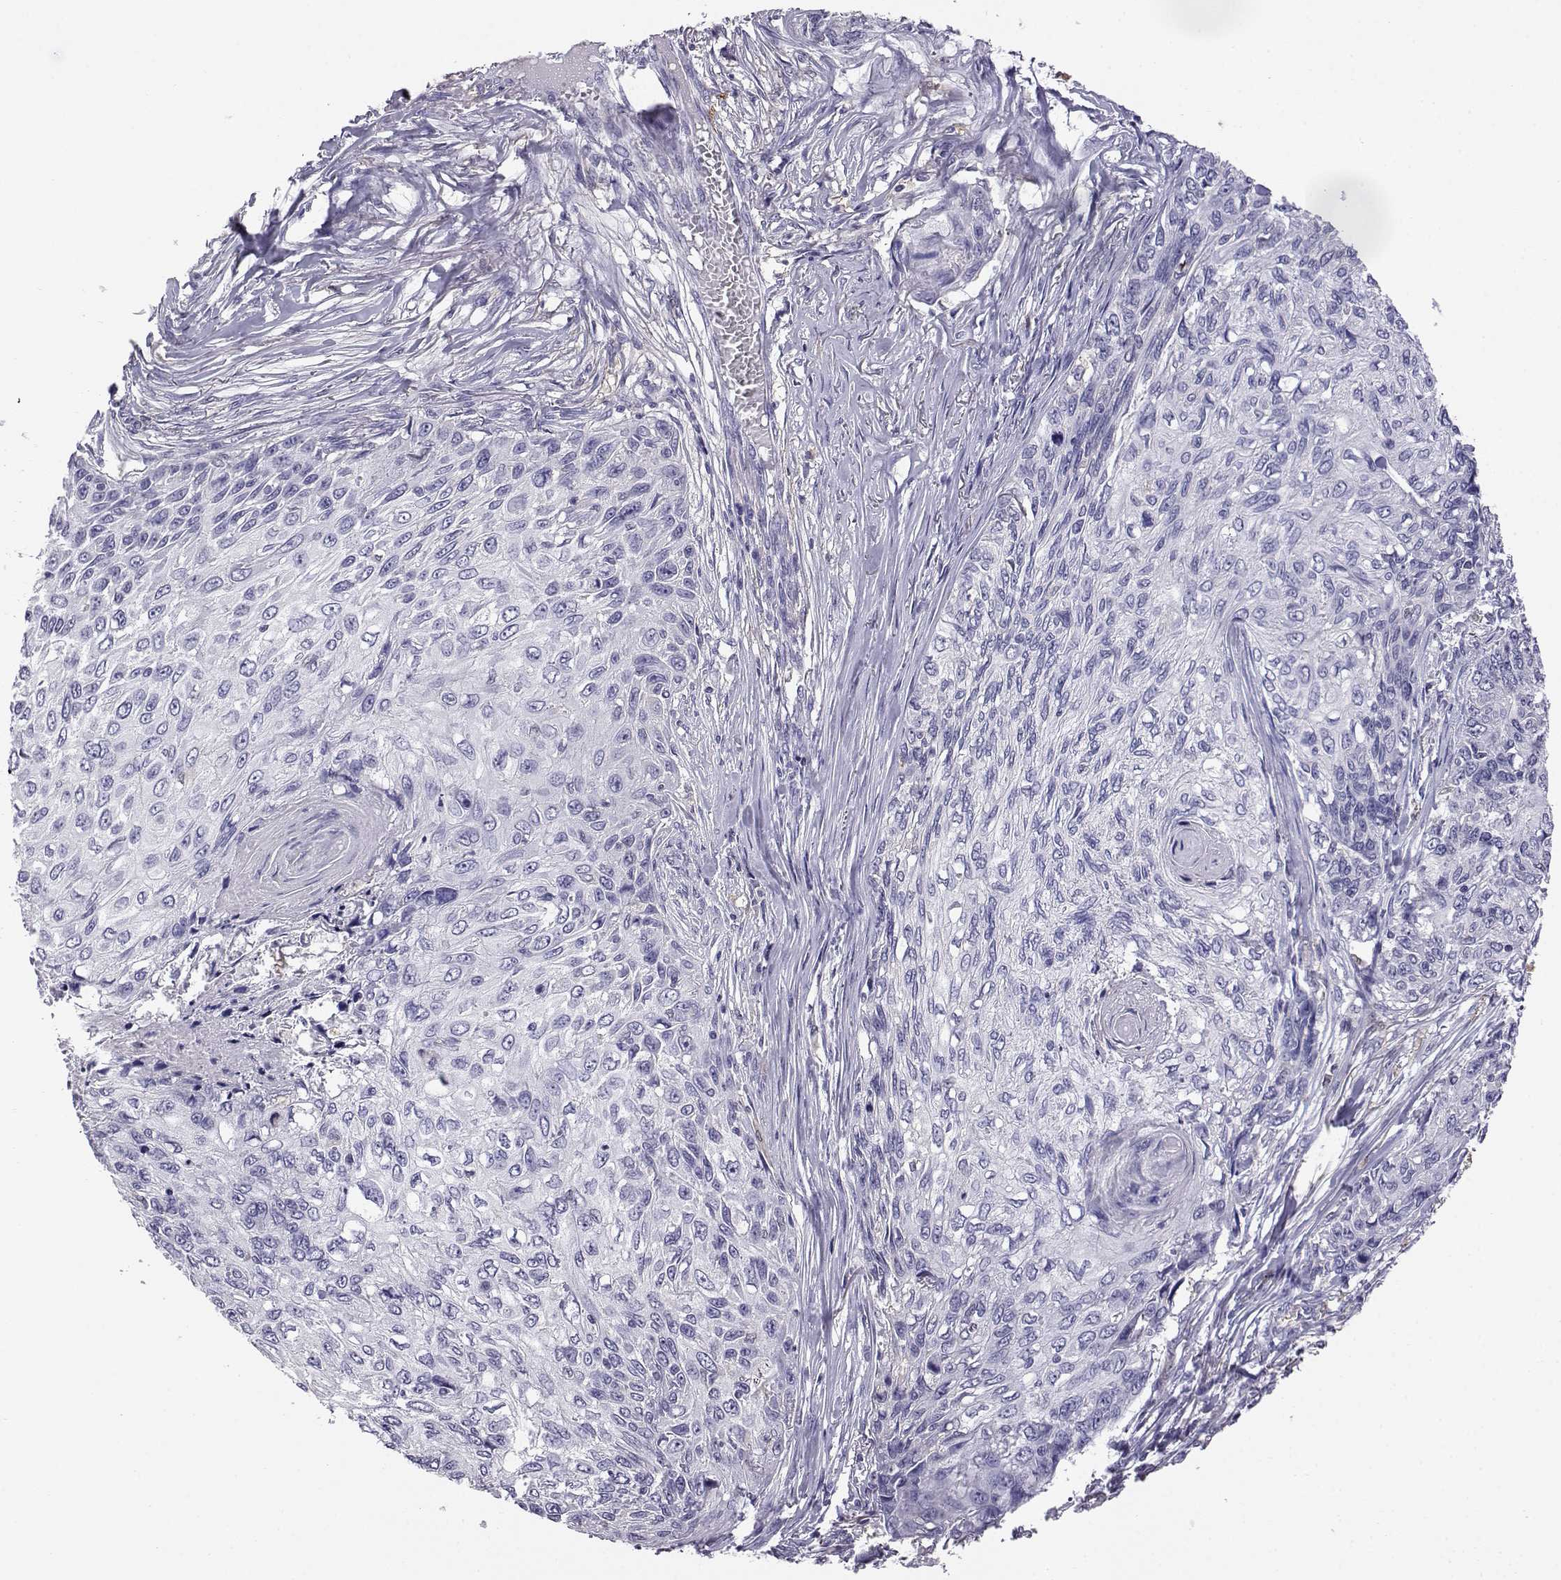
{"staining": {"intensity": "negative", "quantity": "none", "location": "none"}, "tissue": "skin cancer", "cell_type": "Tumor cells", "image_type": "cancer", "snomed": [{"axis": "morphology", "description": "Squamous cell carcinoma, NOS"}, {"axis": "topography", "description": "Skin"}], "caption": "High power microscopy micrograph of an immunohistochemistry (IHC) micrograph of skin cancer (squamous cell carcinoma), revealing no significant staining in tumor cells.", "gene": "AKR1B1", "patient": {"sex": "male", "age": 92}}